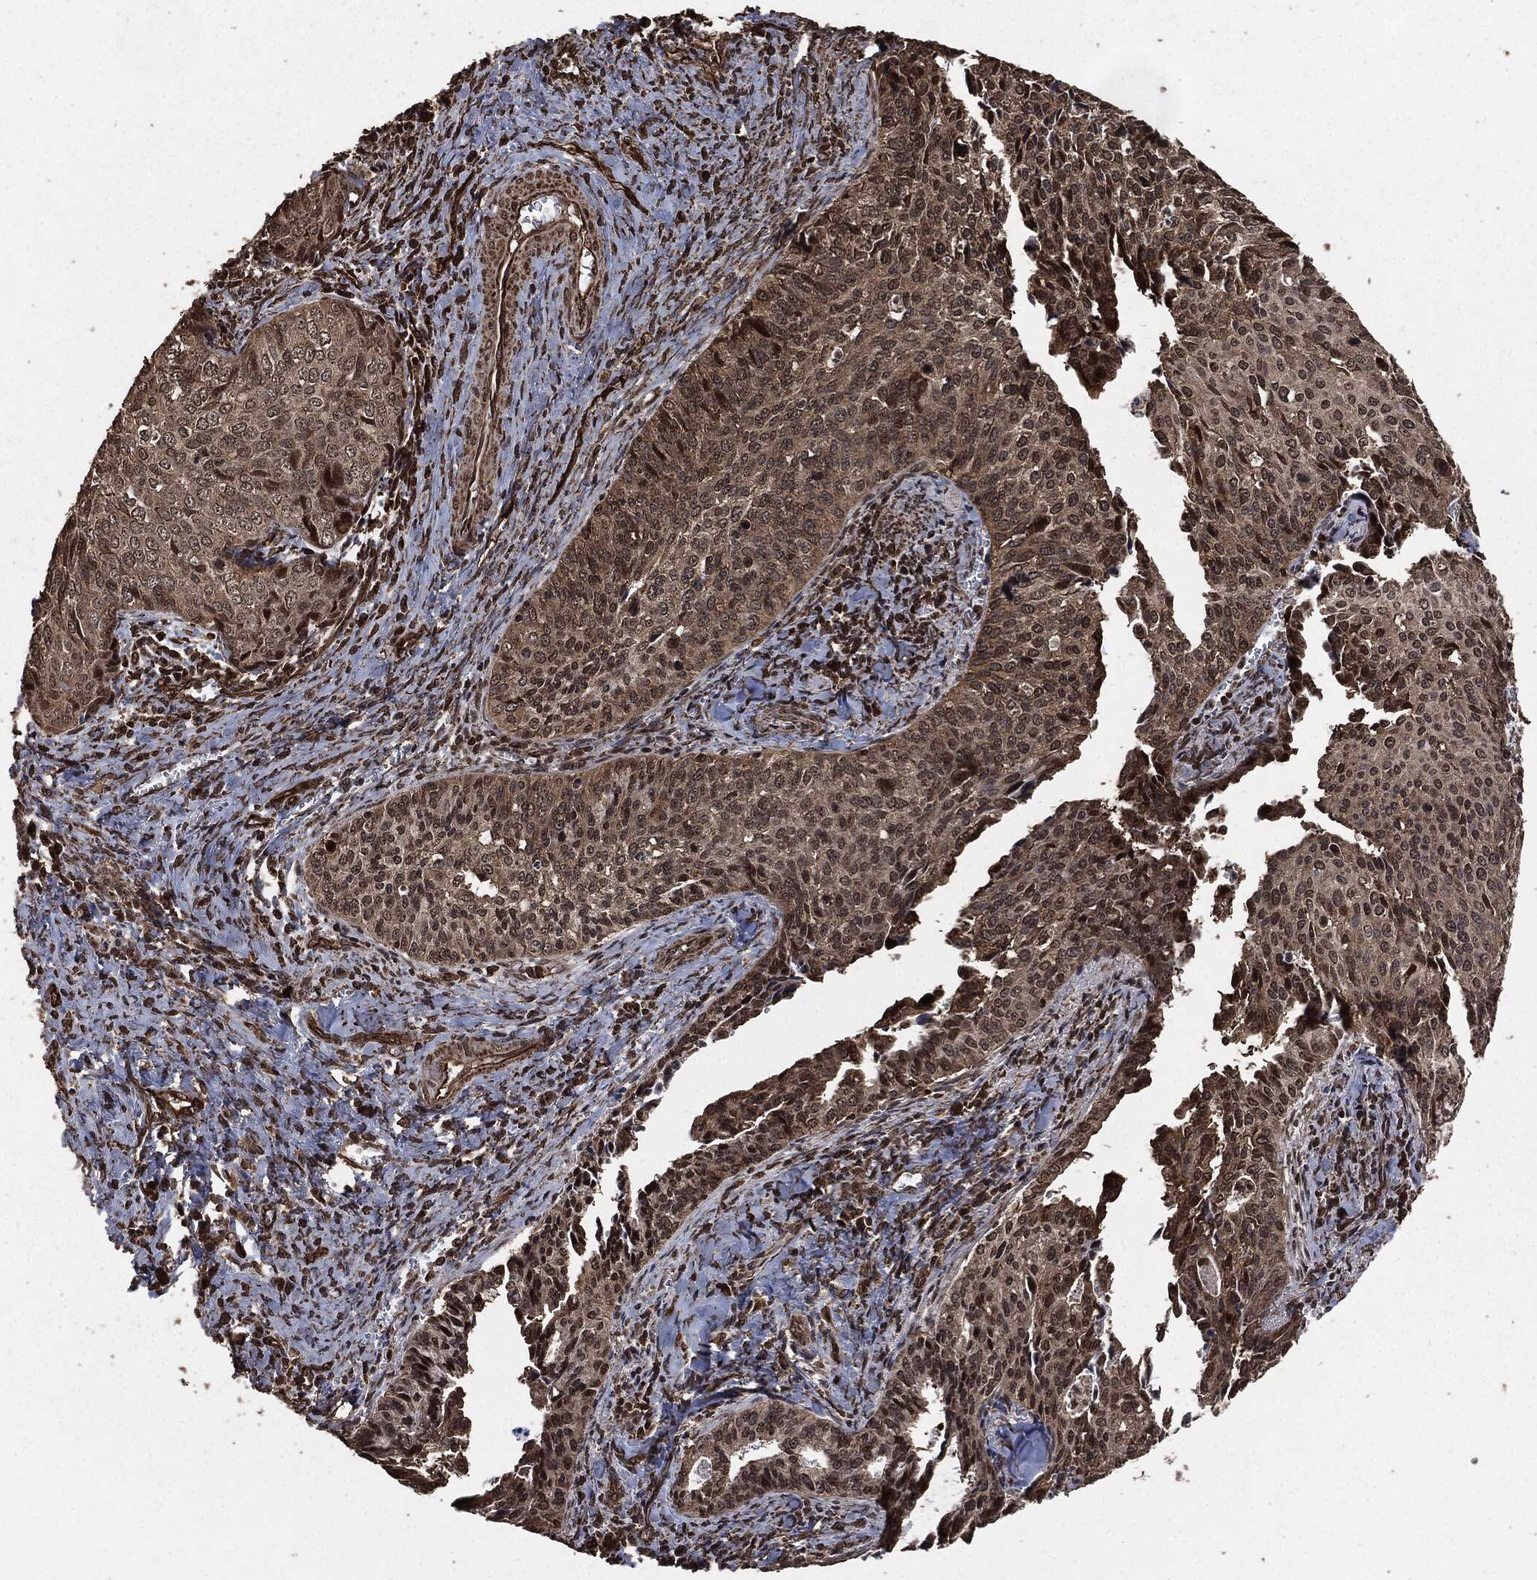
{"staining": {"intensity": "strong", "quantity": "25%-75%", "location": "cytoplasmic/membranous,nuclear"}, "tissue": "cervical cancer", "cell_type": "Tumor cells", "image_type": "cancer", "snomed": [{"axis": "morphology", "description": "Squamous cell carcinoma, NOS"}, {"axis": "topography", "description": "Cervix"}], "caption": "Tumor cells display high levels of strong cytoplasmic/membranous and nuclear staining in approximately 25%-75% of cells in human squamous cell carcinoma (cervical).", "gene": "EGFR", "patient": {"sex": "female", "age": 29}}